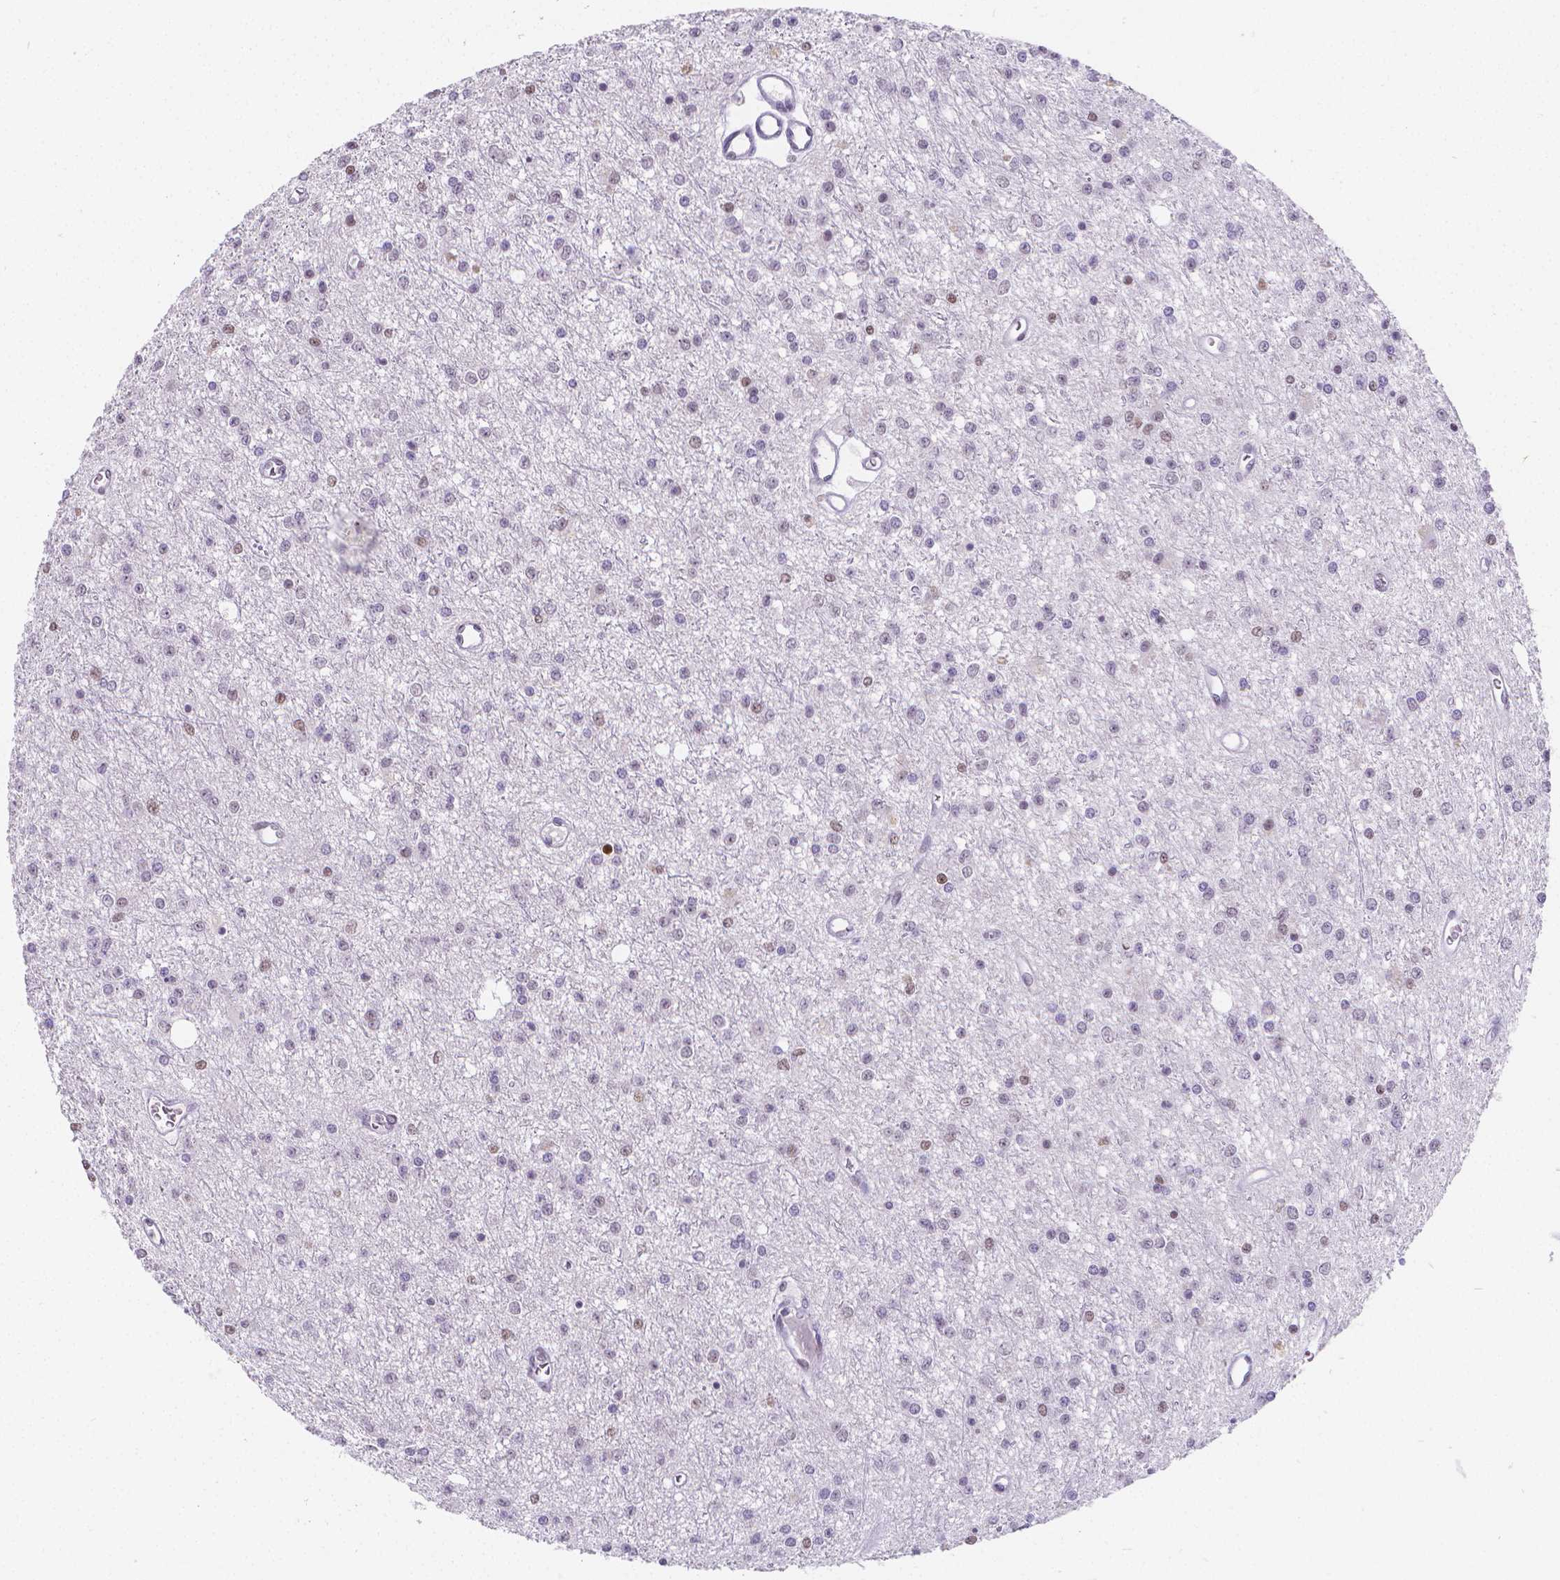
{"staining": {"intensity": "negative", "quantity": "none", "location": "none"}, "tissue": "glioma", "cell_type": "Tumor cells", "image_type": "cancer", "snomed": [{"axis": "morphology", "description": "Glioma, malignant, Low grade"}, {"axis": "topography", "description": "Brain"}], "caption": "A high-resolution photomicrograph shows IHC staining of malignant glioma (low-grade), which demonstrates no significant expression in tumor cells. (DAB IHC visualized using brightfield microscopy, high magnification).", "gene": "MEF2C", "patient": {"sex": "female", "age": 45}}